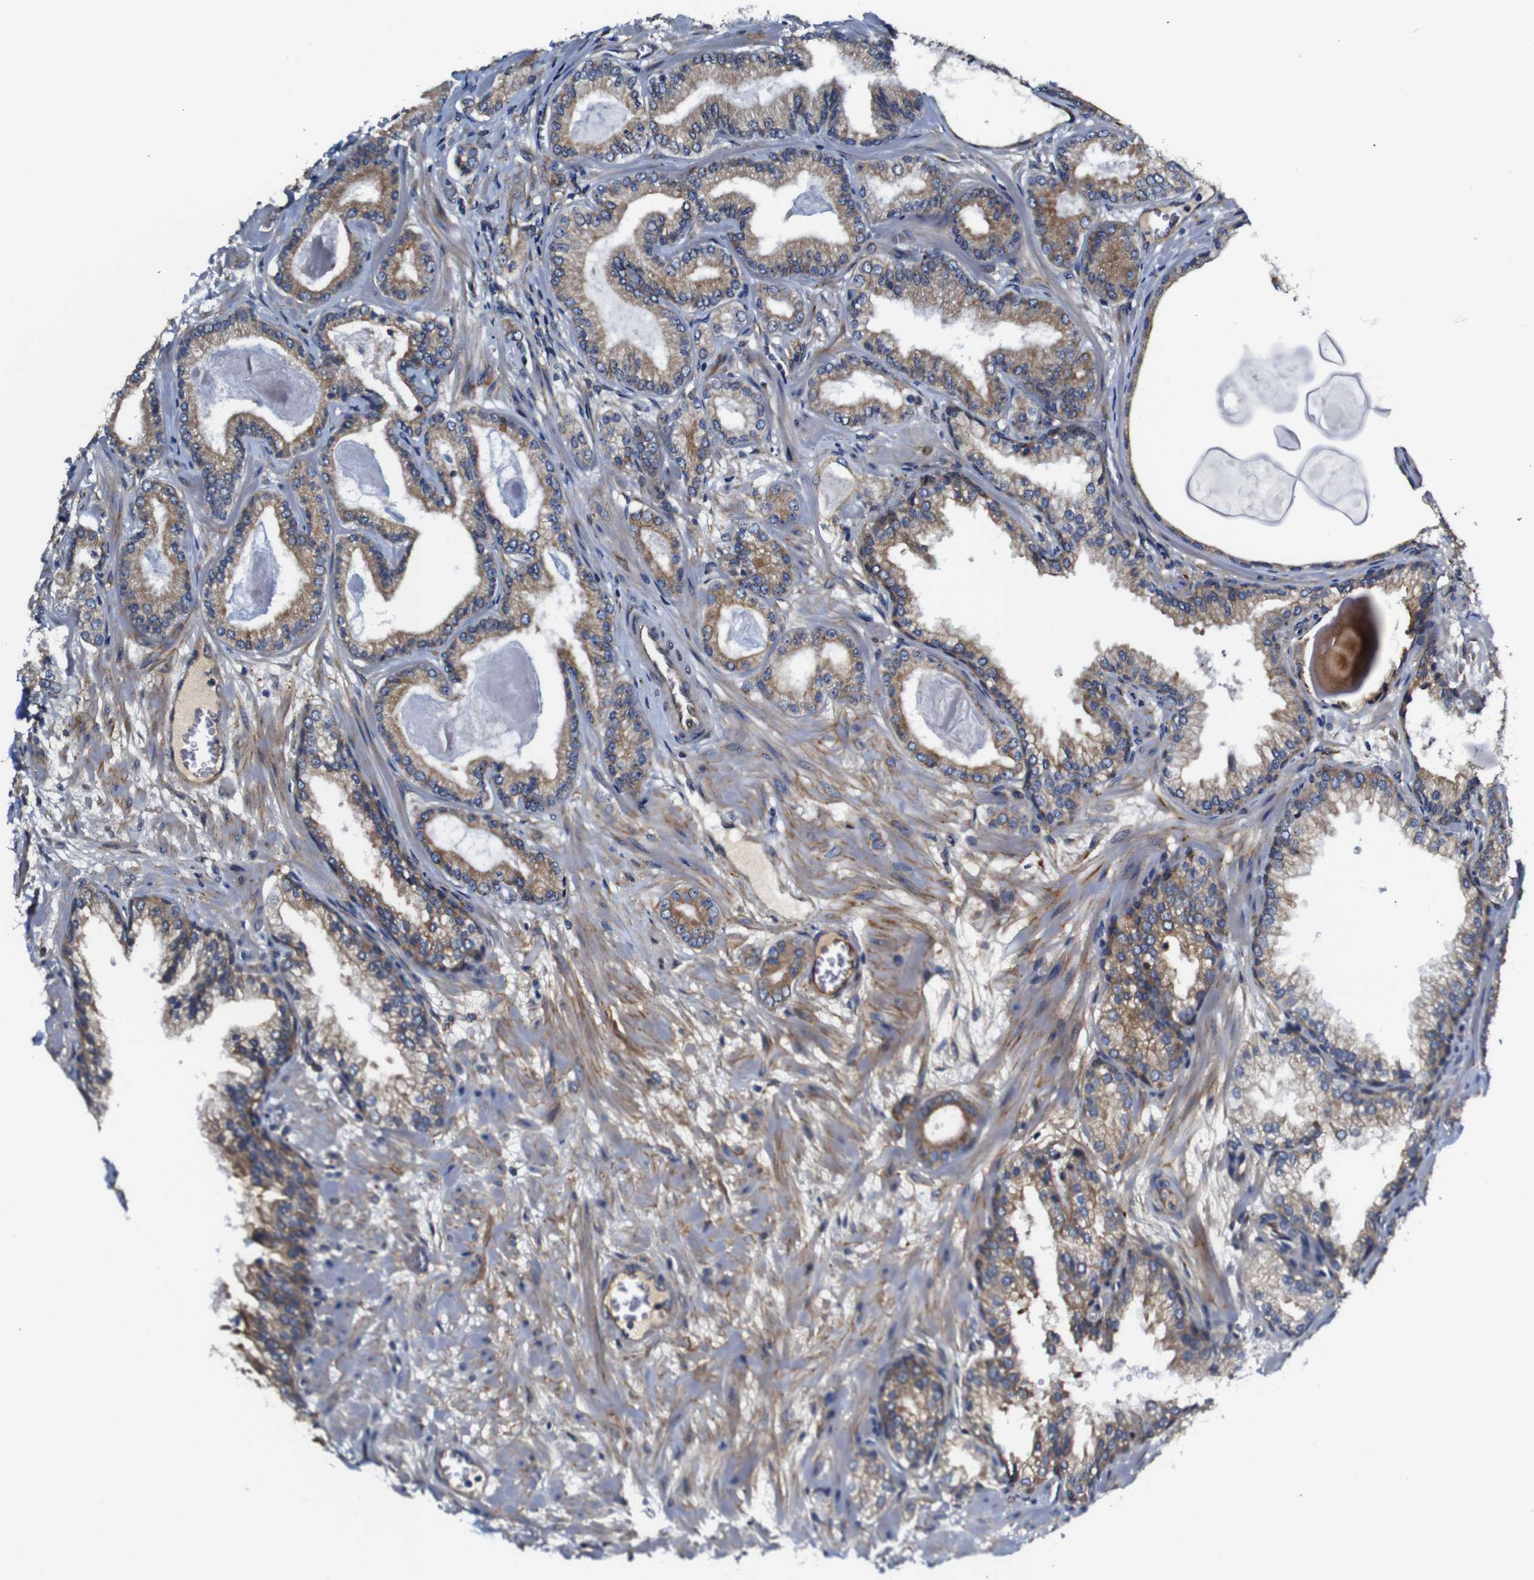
{"staining": {"intensity": "weak", "quantity": ">75%", "location": "cytoplasmic/membranous"}, "tissue": "prostate cancer", "cell_type": "Tumor cells", "image_type": "cancer", "snomed": [{"axis": "morphology", "description": "Adenocarcinoma, Low grade"}, {"axis": "topography", "description": "Prostate"}], "caption": "Protein positivity by immunohistochemistry exhibits weak cytoplasmic/membranous staining in approximately >75% of tumor cells in prostate cancer (low-grade adenocarcinoma). The protein of interest is shown in brown color, while the nuclei are stained blue.", "gene": "CLCC1", "patient": {"sex": "male", "age": 59}}